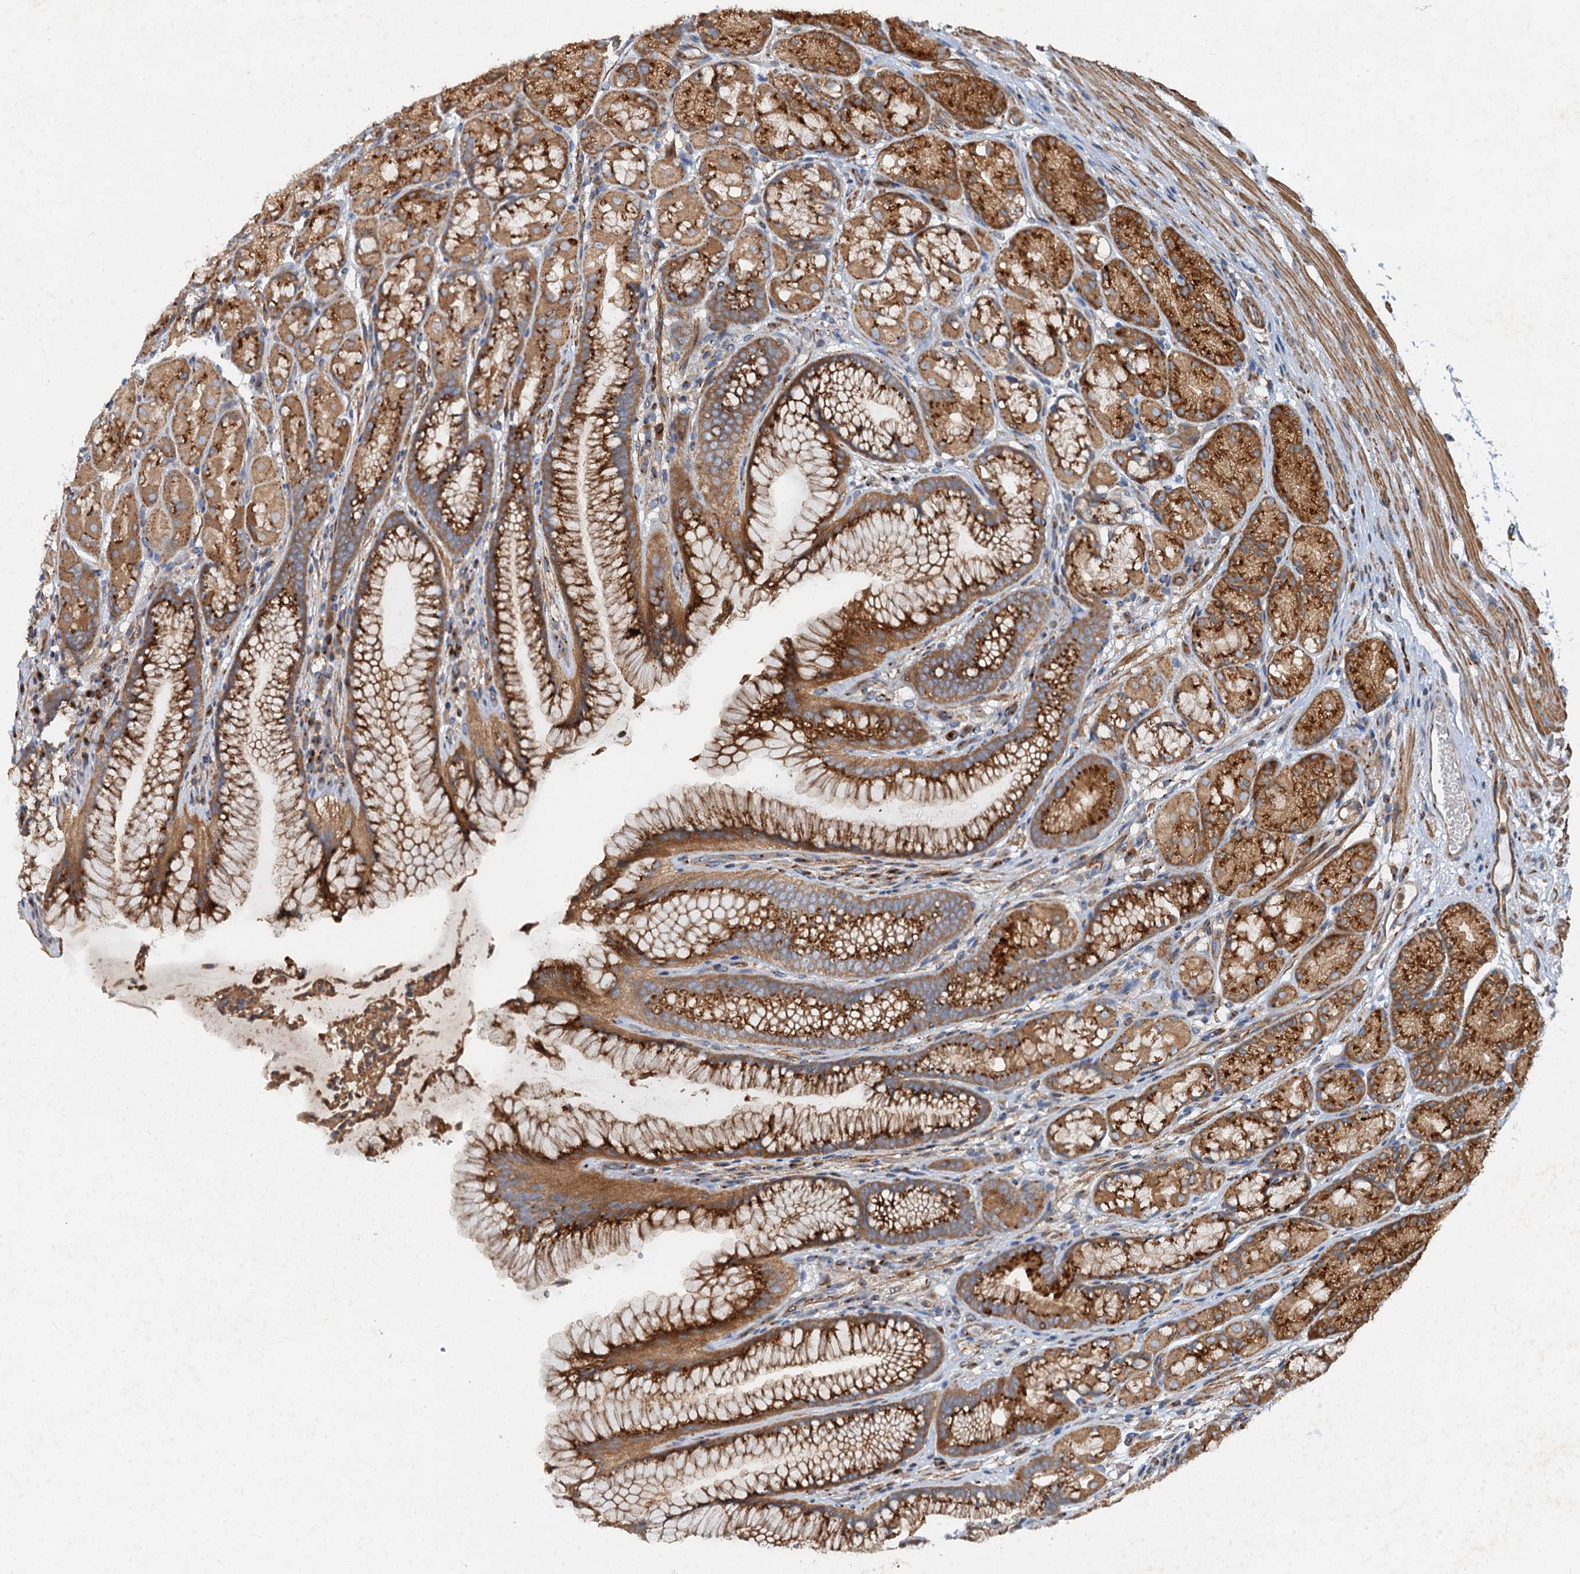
{"staining": {"intensity": "strong", "quantity": ">75%", "location": "cytoplasmic/membranous"}, "tissue": "stomach", "cell_type": "Glandular cells", "image_type": "normal", "snomed": [{"axis": "morphology", "description": "Normal tissue, NOS"}, {"axis": "topography", "description": "Stomach"}], "caption": "Immunohistochemistry (IHC) (DAB) staining of normal stomach exhibits strong cytoplasmic/membranous protein expression in approximately >75% of glandular cells. (DAB = brown stain, brightfield microscopy at high magnification).", "gene": "ANKRD26", "patient": {"sex": "male", "age": 63}}